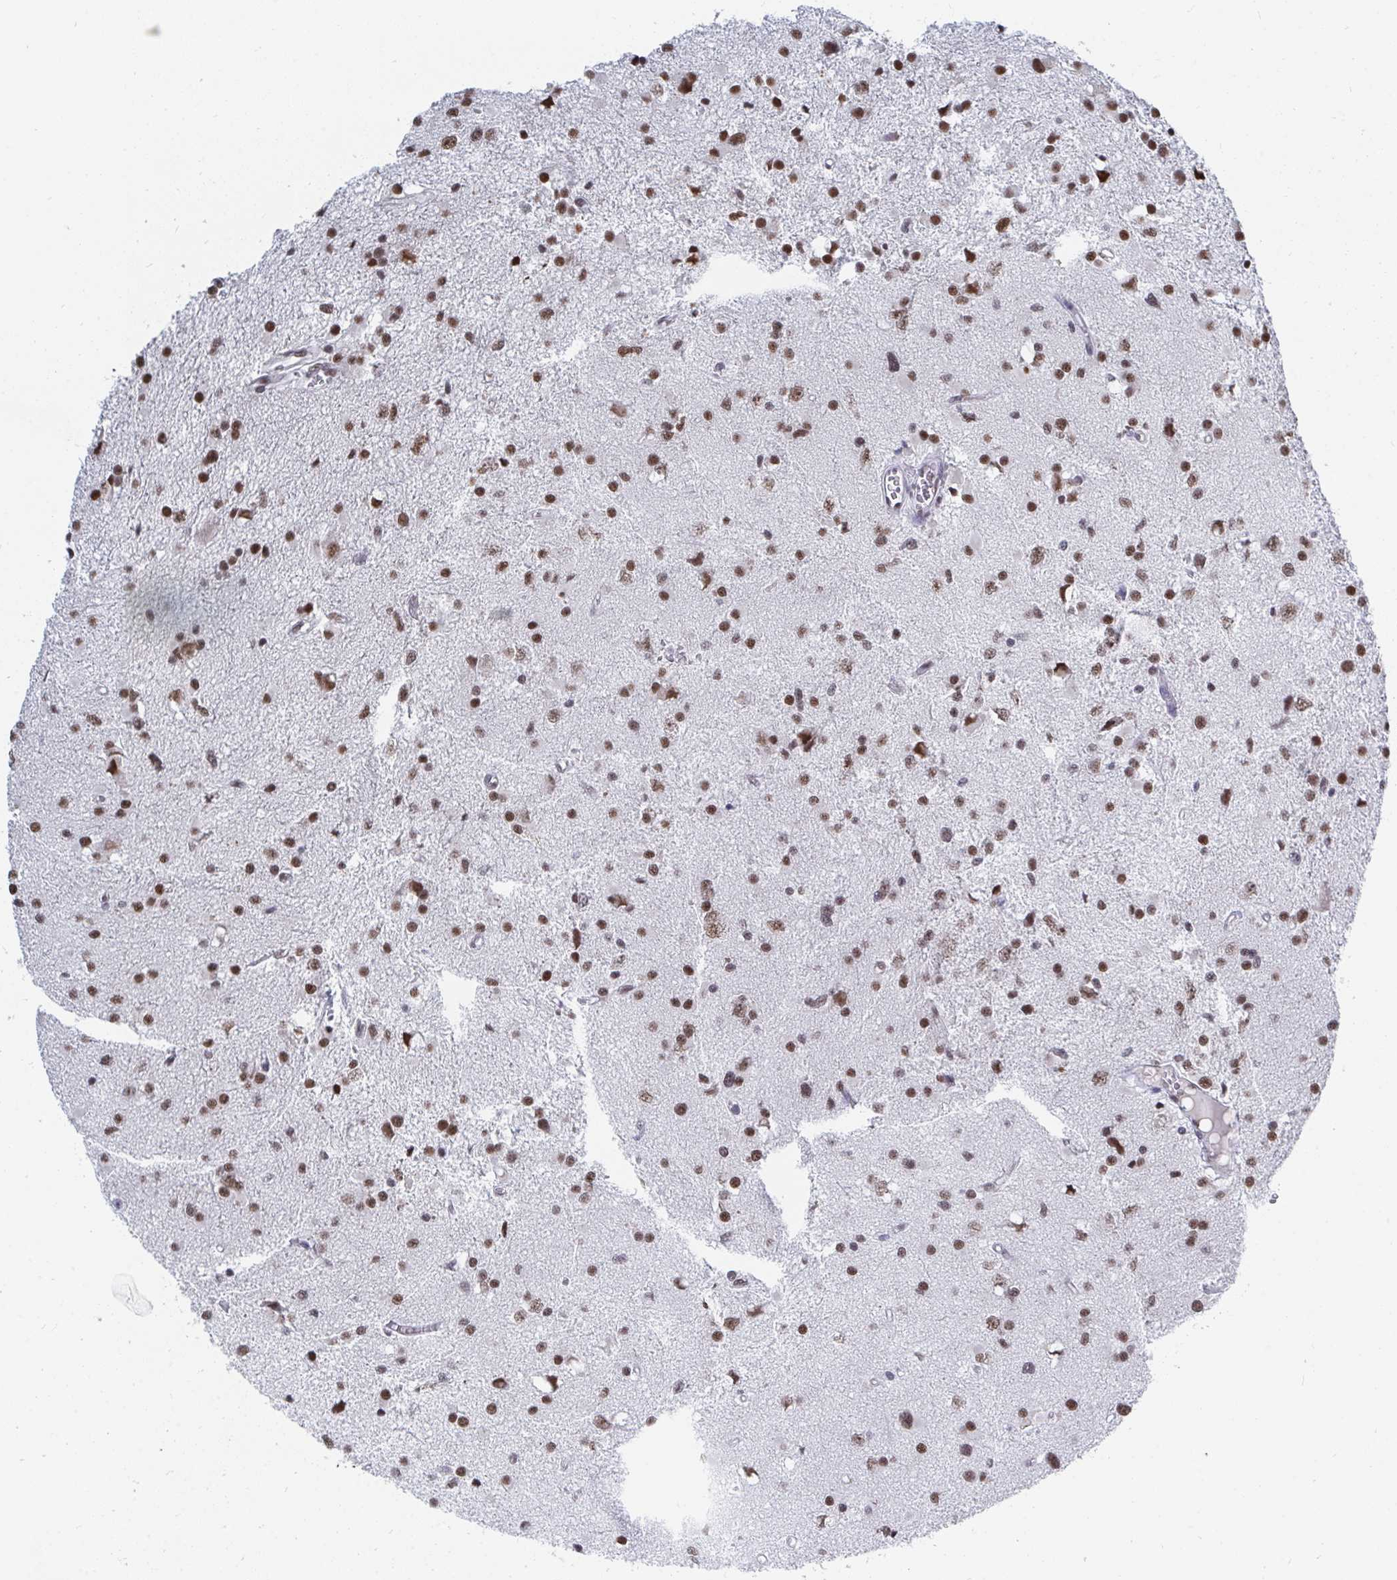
{"staining": {"intensity": "moderate", "quantity": ">75%", "location": "nuclear"}, "tissue": "glioma", "cell_type": "Tumor cells", "image_type": "cancer", "snomed": [{"axis": "morphology", "description": "Glioma, malignant, High grade"}, {"axis": "topography", "description": "Brain"}], "caption": "Immunohistochemical staining of malignant high-grade glioma shows medium levels of moderate nuclear protein expression in about >75% of tumor cells. (DAB (3,3'-diaminobenzidine) IHC, brown staining for protein, blue staining for nuclei).", "gene": "TRIP12", "patient": {"sex": "male", "age": 54}}